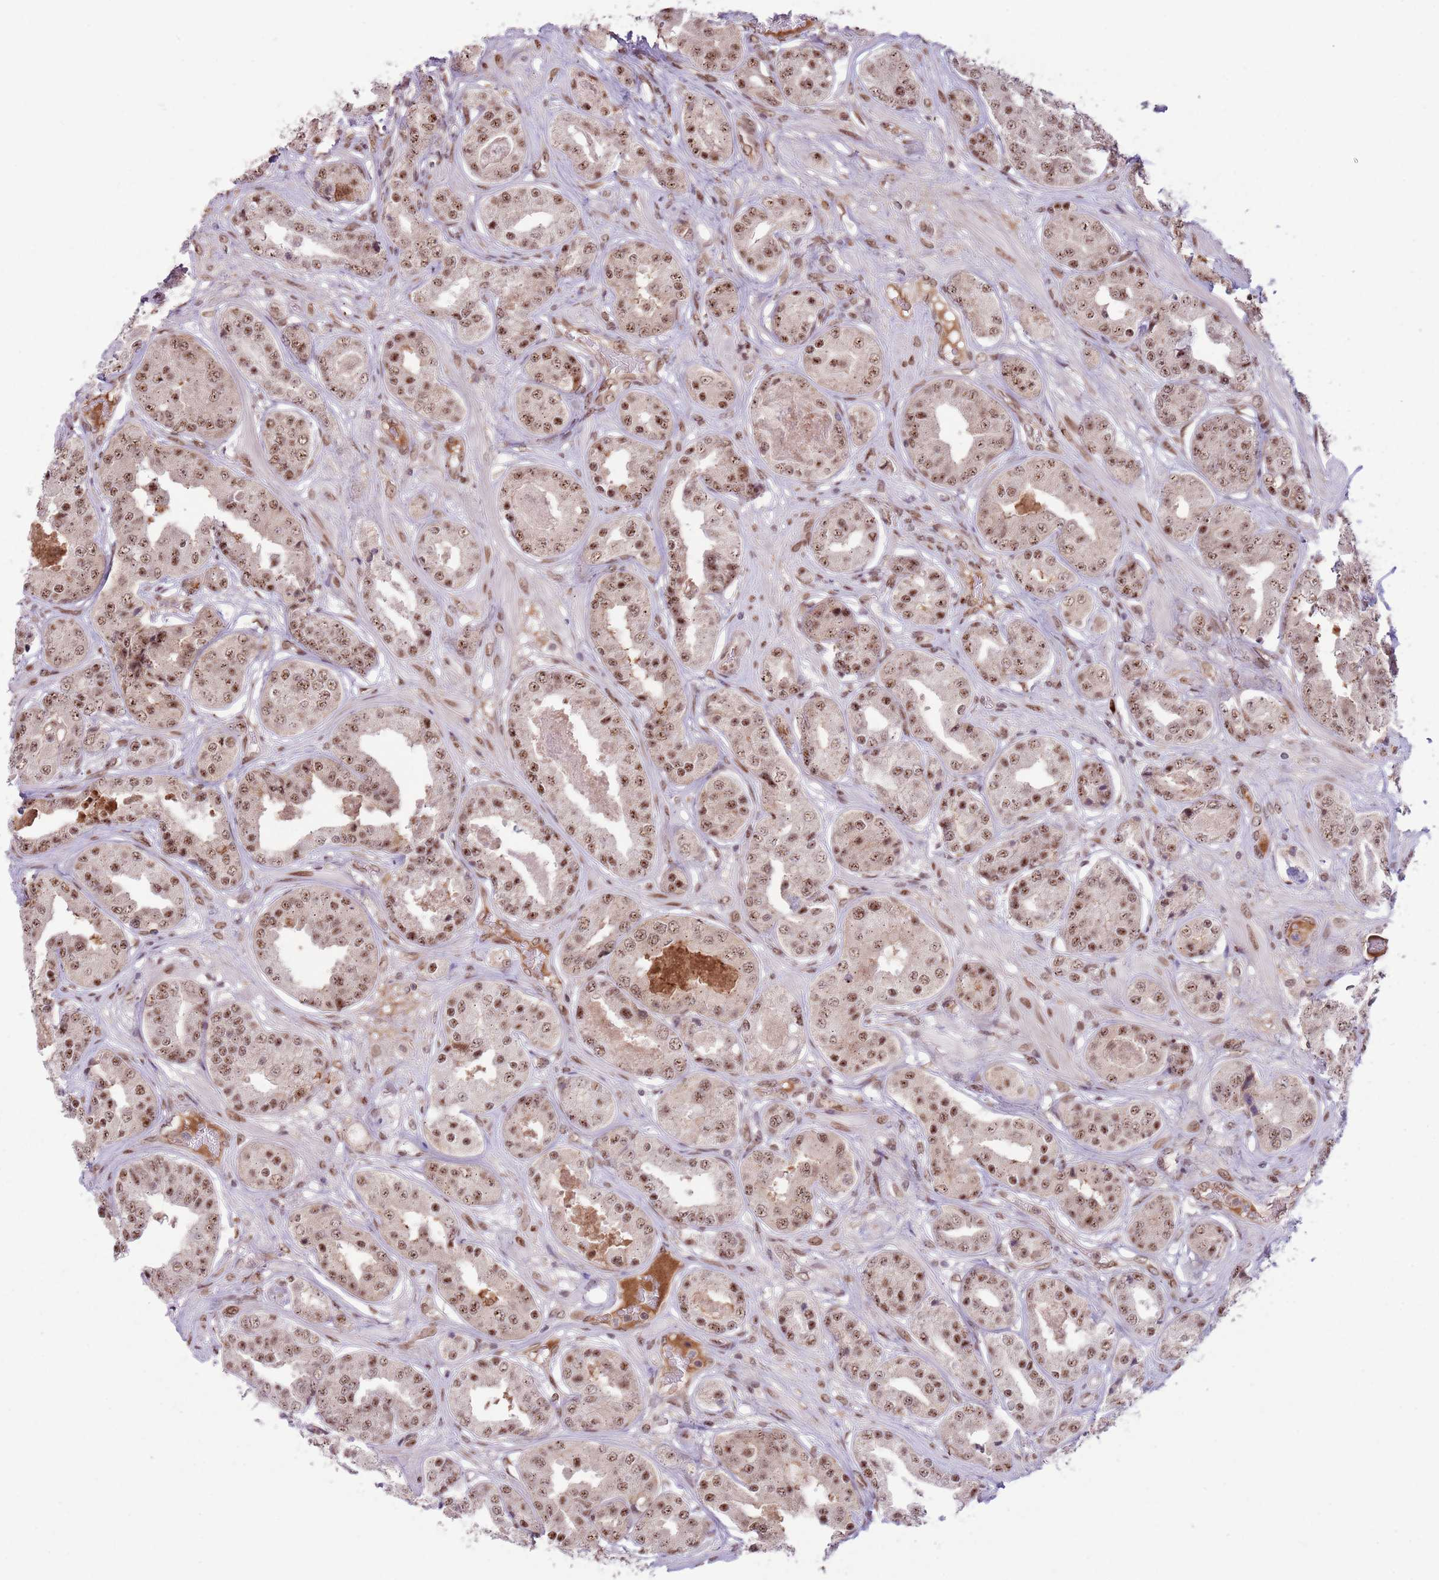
{"staining": {"intensity": "moderate", "quantity": ">75%", "location": "nuclear"}, "tissue": "prostate cancer", "cell_type": "Tumor cells", "image_type": "cancer", "snomed": [{"axis": "morphology", "description": "Adenocarcinoma, High grade"}, {"axis": "topography", "description": "Prostate"}], "caption": "Adenocarcinoma (high-grade) (prostate) was stained to show a protein in brown. There is medium levels of moderate nuclear positivity in about >75% of tumor cells. The protein is shown in brown color, while the nuclei are stained blue.", "gene": "SIPA1L3", "patient": {"sex": "male", "age": 63}}